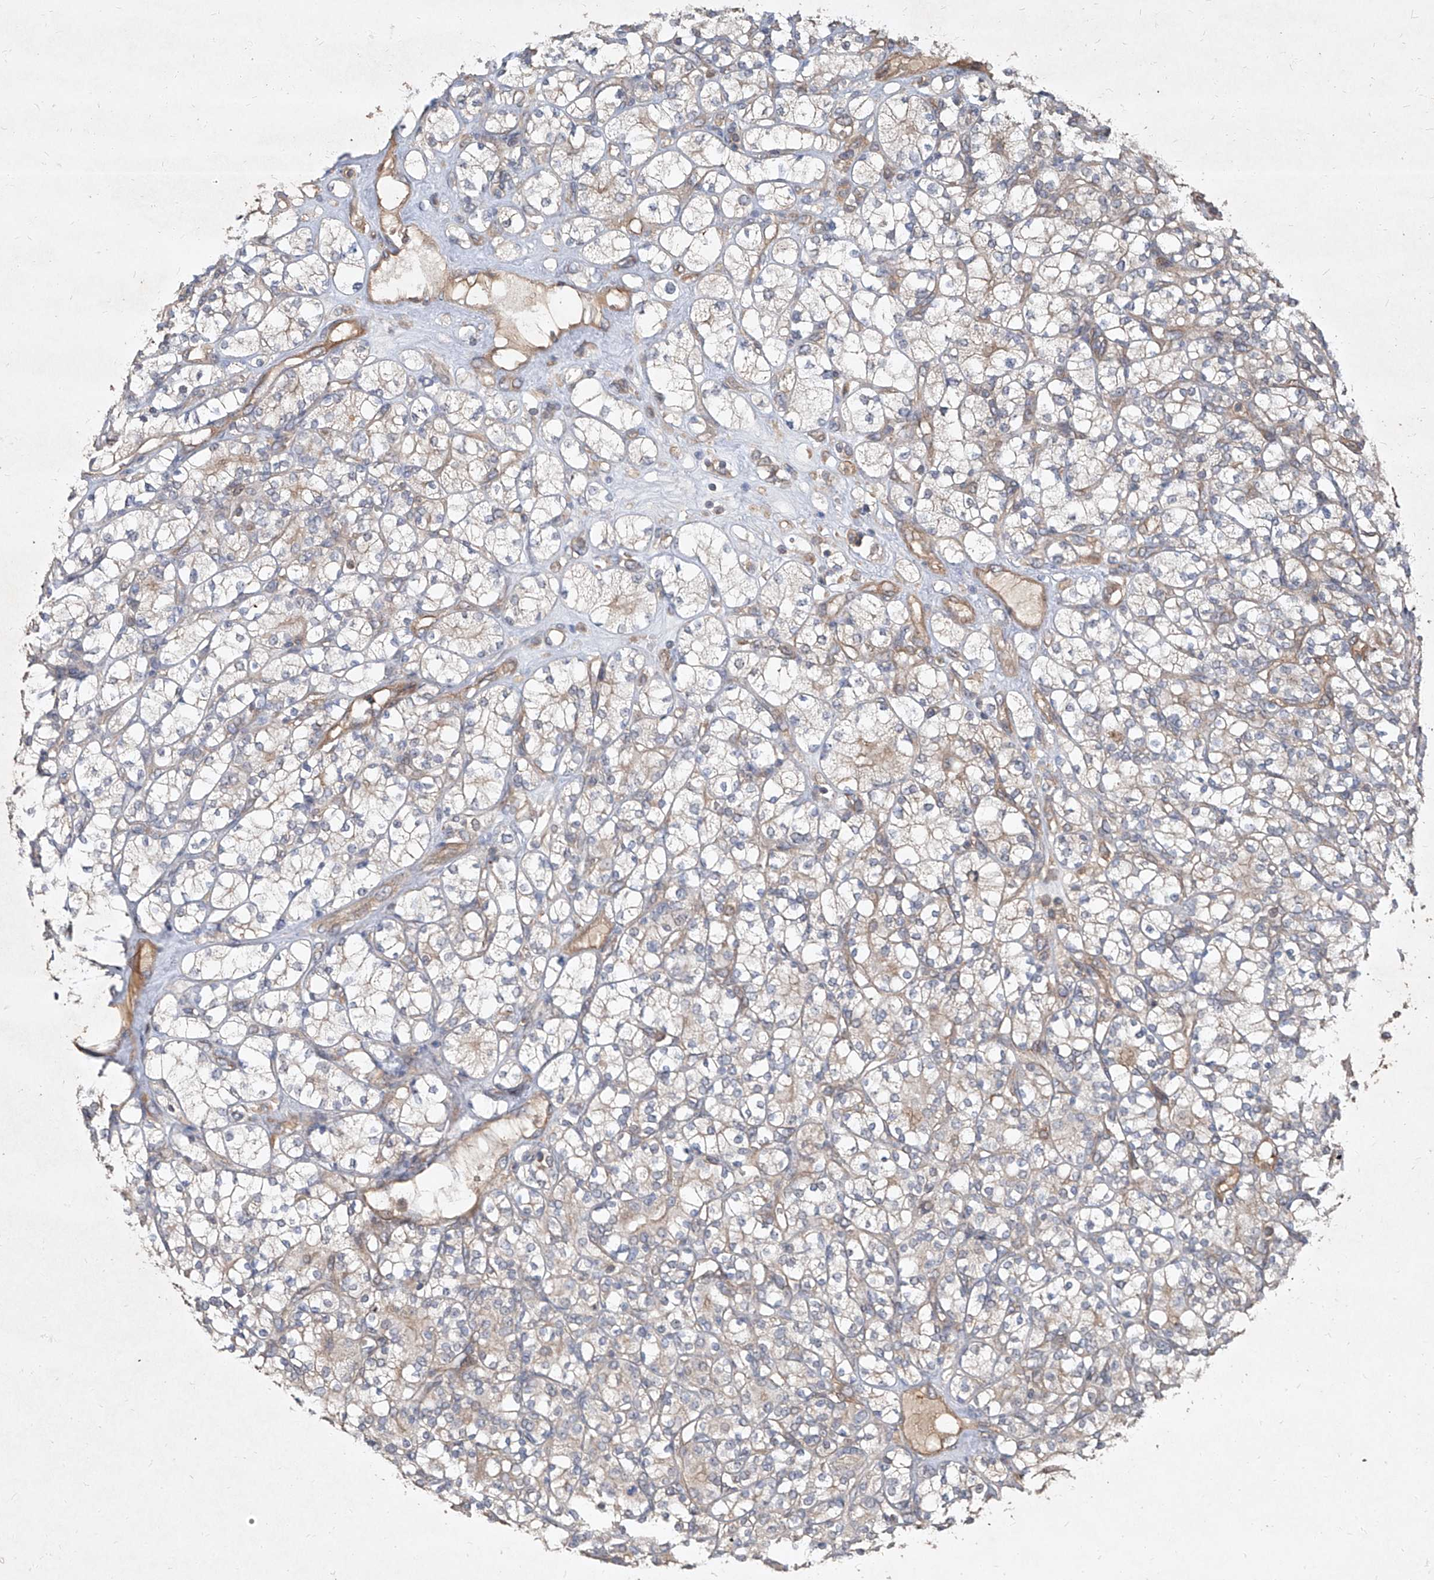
{"staining": {"intensity": "negative", "quantity": "none", "location": "none"}, "tissue": "renal cancer", "cell_type": "Tumor cells", "image_type": "cancer", "snomed": [{"axis": "morphology", "description": "Adenocarcinoma, NOS"}, {"axis": "topography", "description": "Kidney"}], "caption": "Tumor cells are negative for brown protein staining in renal cancer.", "gene": "CCN1", "patient": {"sex": "male", "age": 77}}